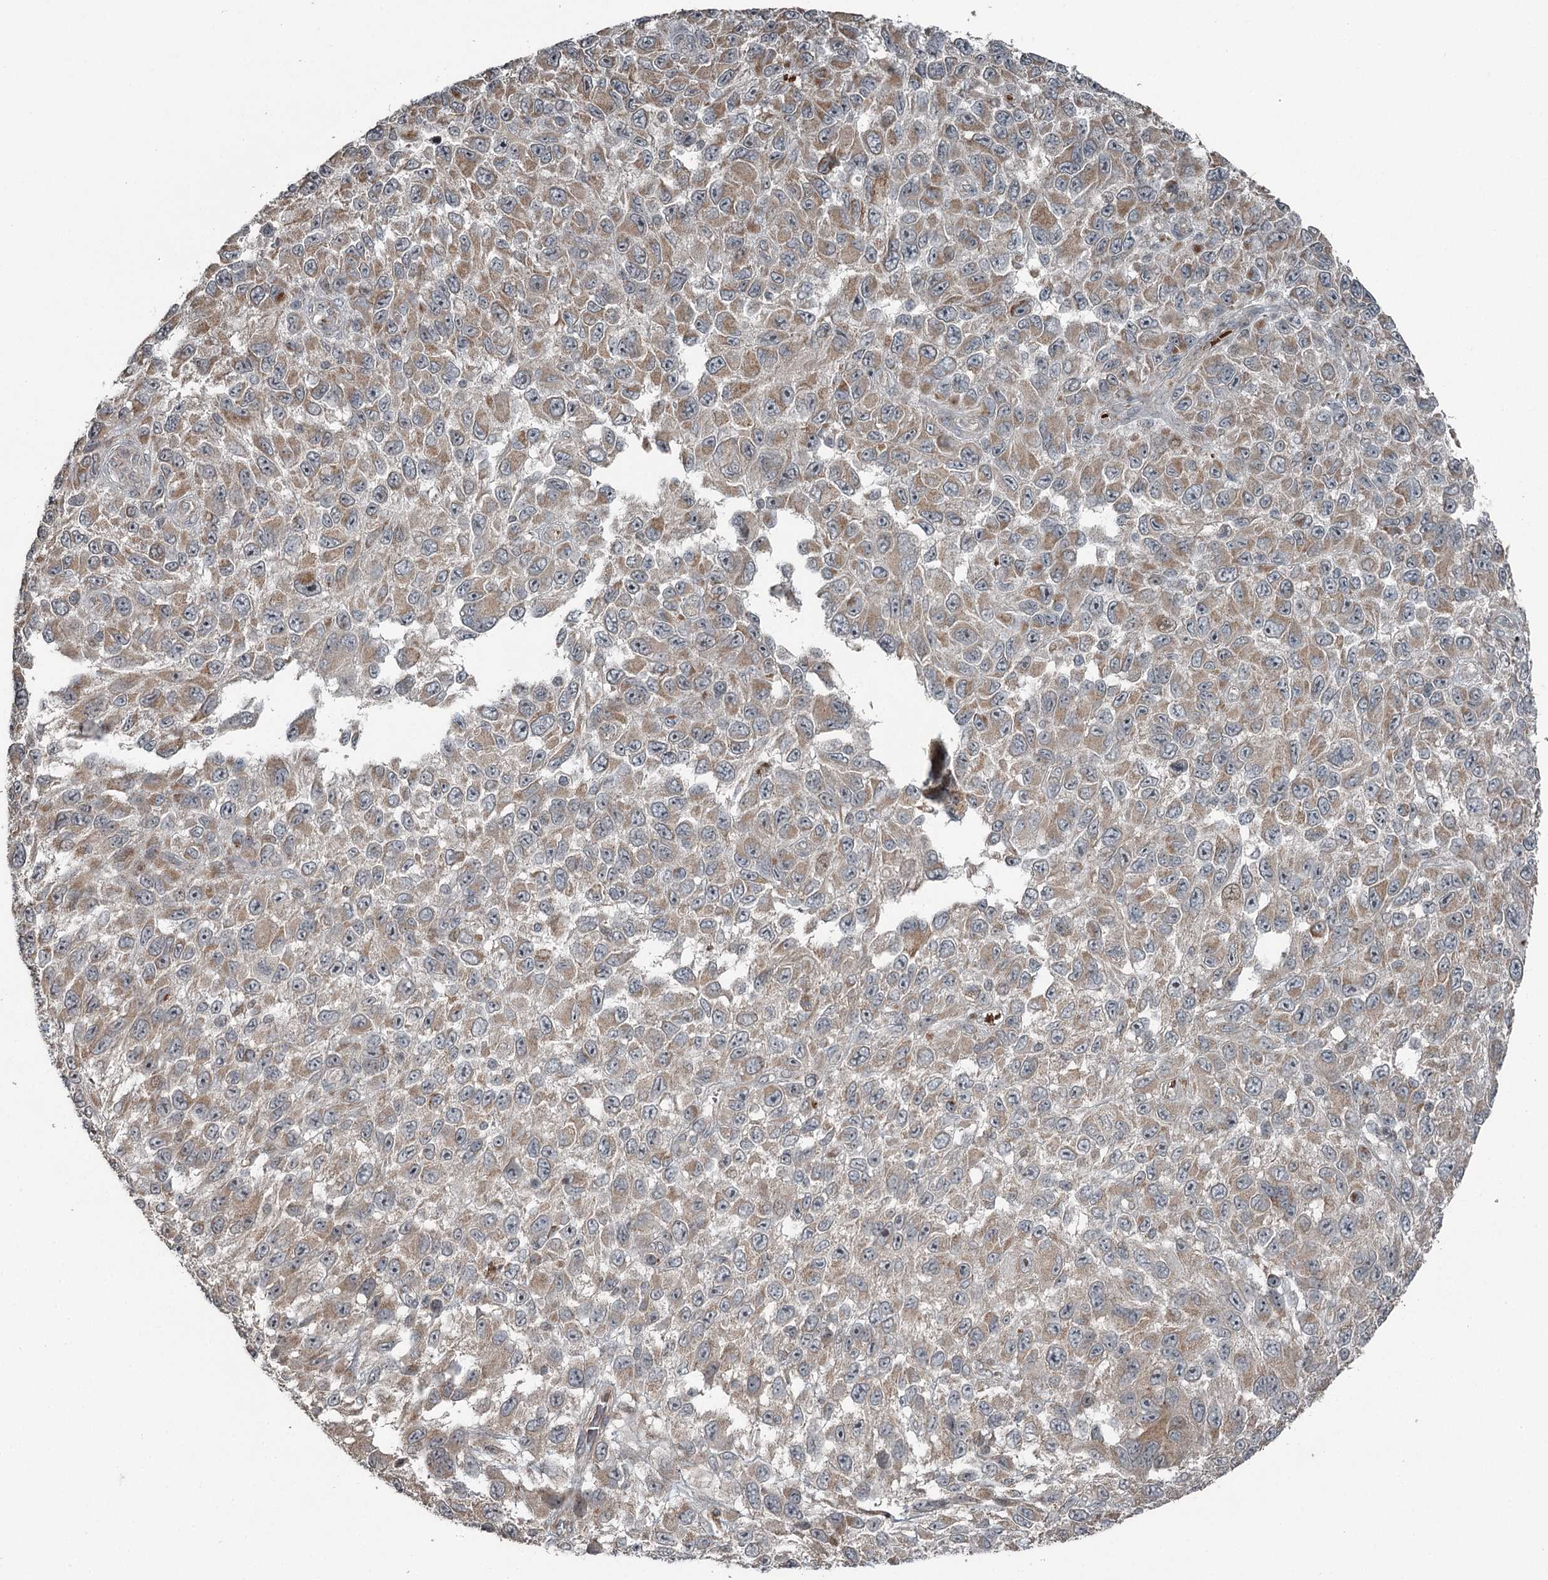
{"staining": {"intensity": "moderate", "quantity": "25%-75%", "location": "cytoplasmic/membranous"}, "tissue": "melanoma", "cell_type": "Tumor cells", "image_type": "cancer", "snomed": [{"axis": "morphology", "description": "Malignant melanoma, NOS"}, {"axis": "topography", "description": "Skin"}], "caption": "IHC histopathology image of neoplastic tissue: malignant melanoma stained using immunohistochemistry demonstrates medium levels of moderate protein expression localized specifically in the cytoplasmic/membranous of tumor cells, appearing as a cytoplasmic/membranous brown color.", "gene": "RASSF8", "patient": {"sex": "female", "age": 96}}